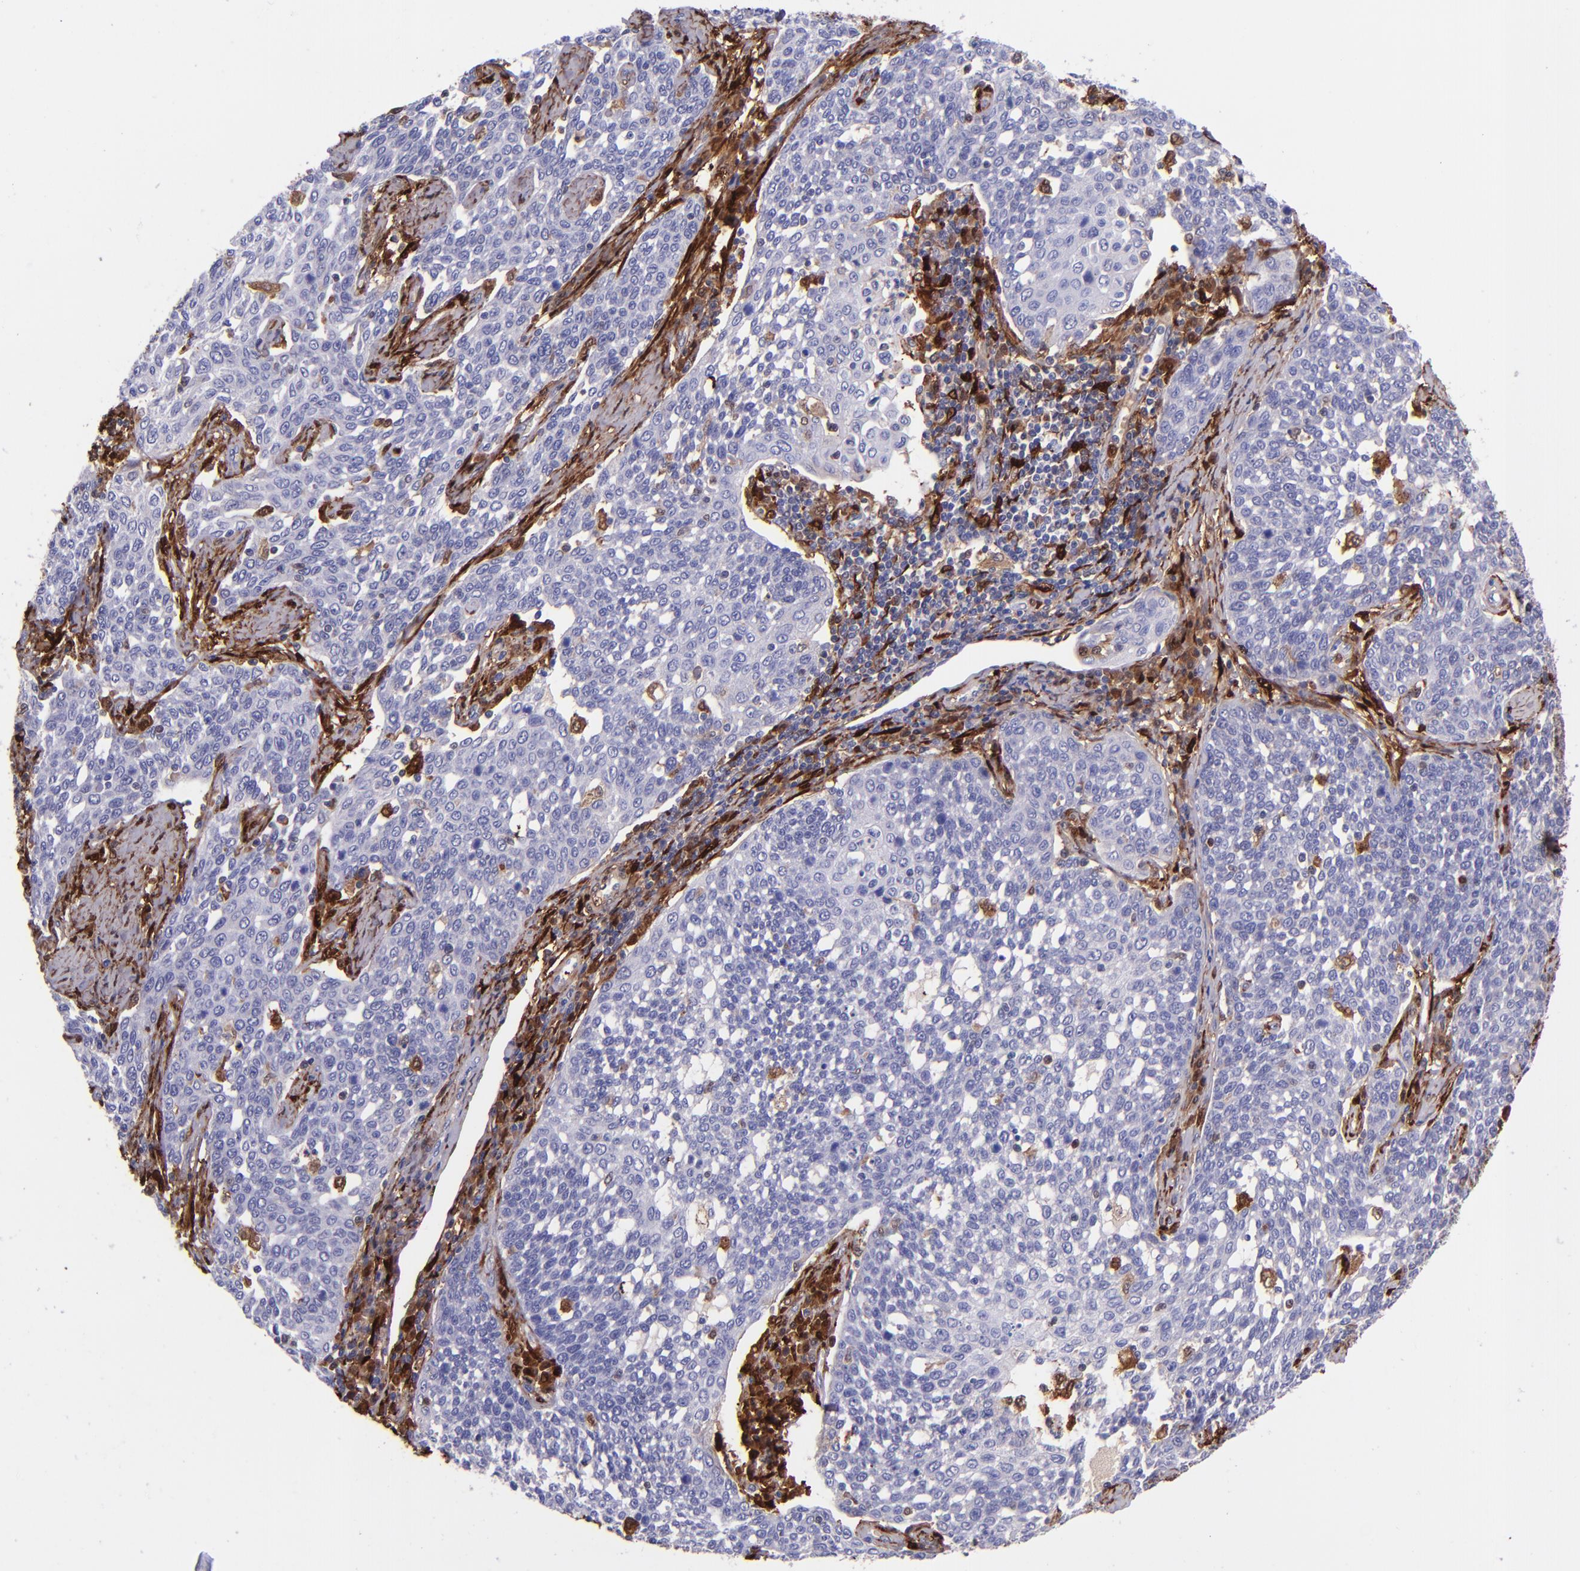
{"staining": {"intensity": "negative", "quantity": "none", "location": "none"}, "tissue": "cervical cancer", "cell_type": "Tumor cells", "image_type": "cancer", "snomed": [{"axis": "morphology", "description": "Squamous cell carcinoma, NOS"}, {"axis": "topography", "description": "Cervix"}], "caption": "Histopathology image shows no significant protein staining in tumor cells of cervical cancer.", "gene": "LGALS1", "patient": {"sex": "female", "age": 34}}